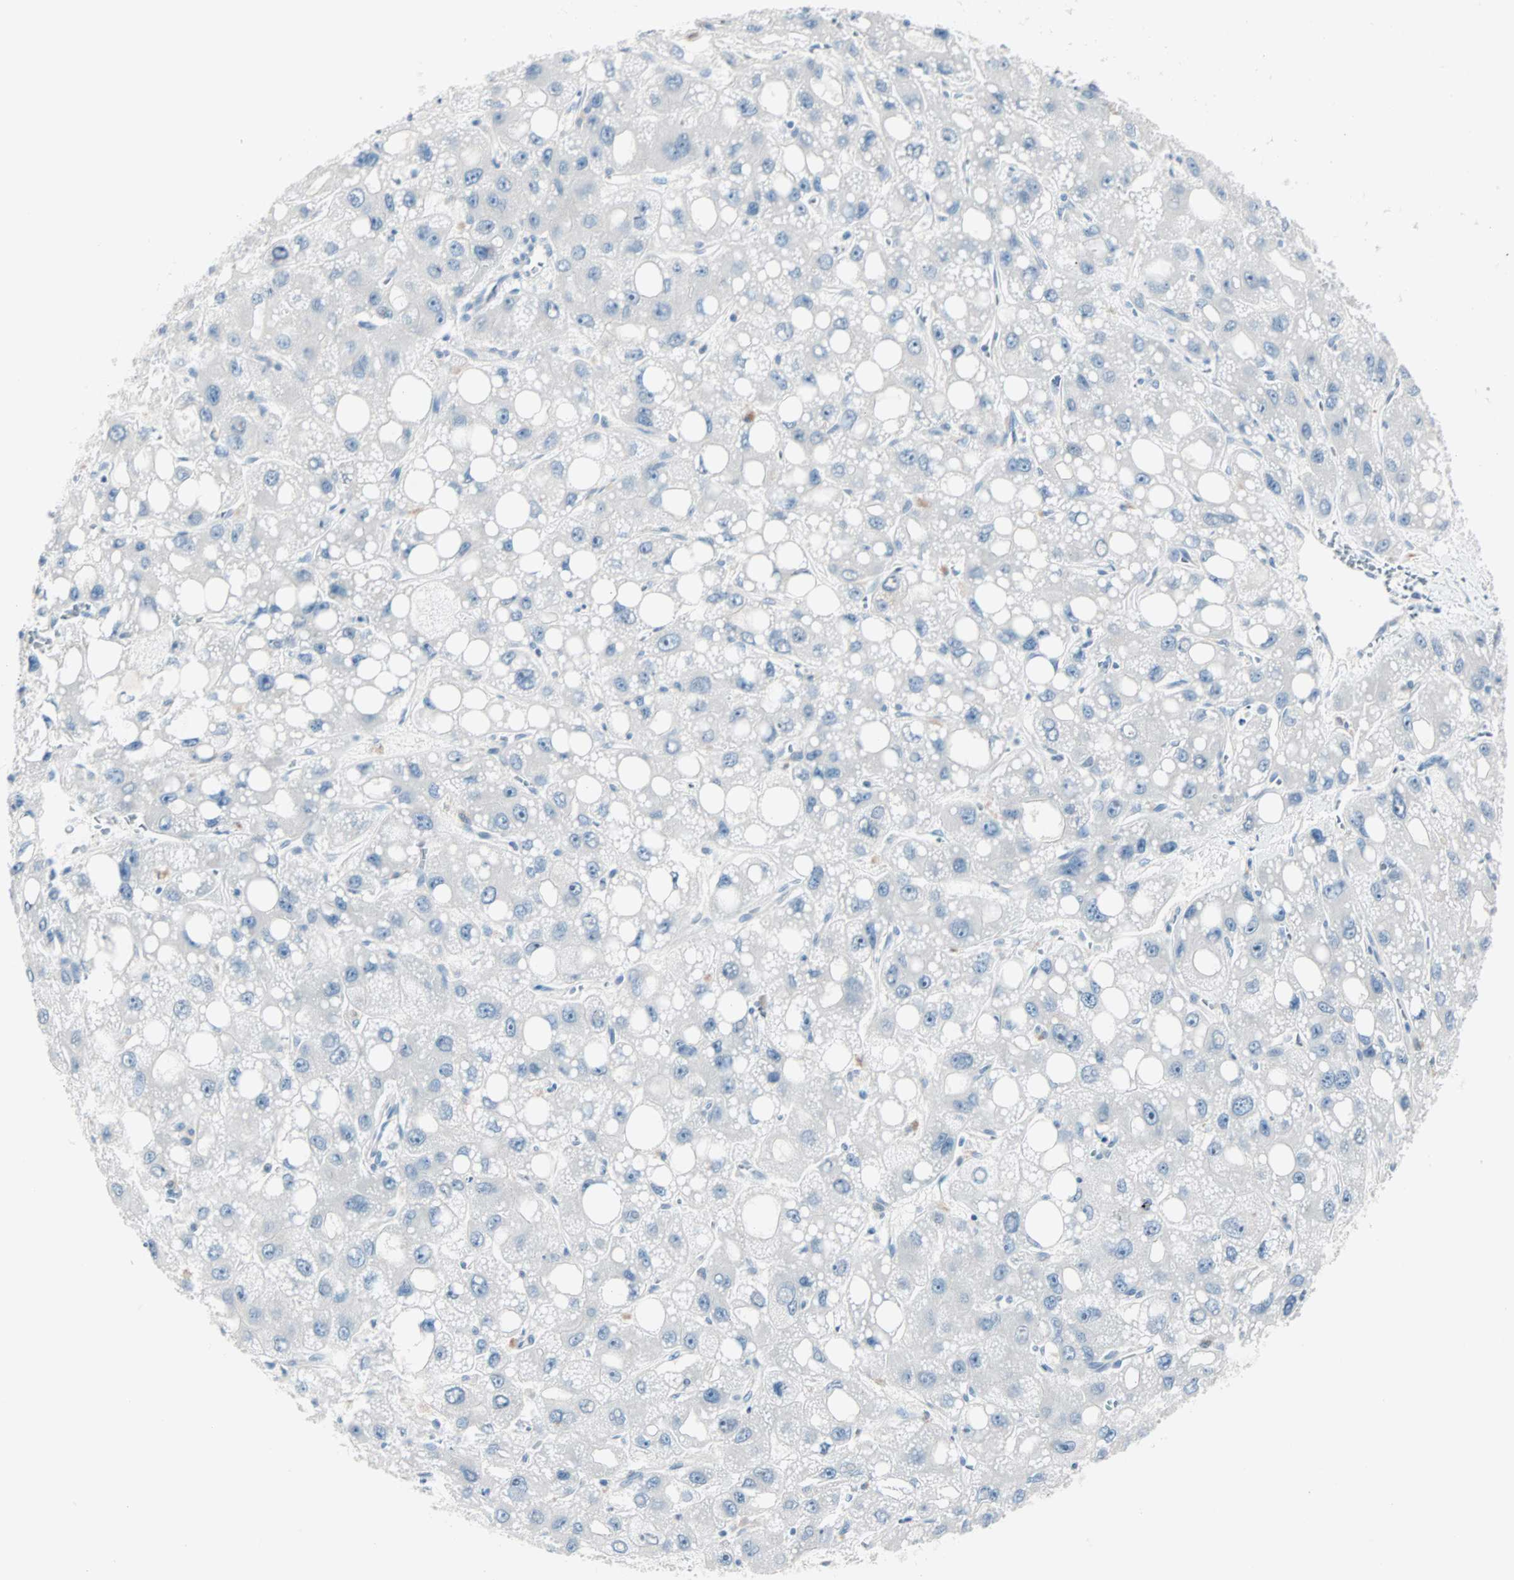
{"staining": {"intensity": "negative", "quantity": "none", "location": "none"}, "tissue": "liver cancer", "cell_type": "Tumor cells", "image_type": "cancer", "snomed": [{"axis": "morphology", "description": "Carcinoma, Hepatocellular, NOS"}, {"axis": "topography", "description": "Liver"}], "caption": "Immunohistochemistry of liver cancer (hepatocellular carcinoma) displays no expression in tumor cells.", "gene": "NEFH", "patient": {"sex": "male", "age": 55}}